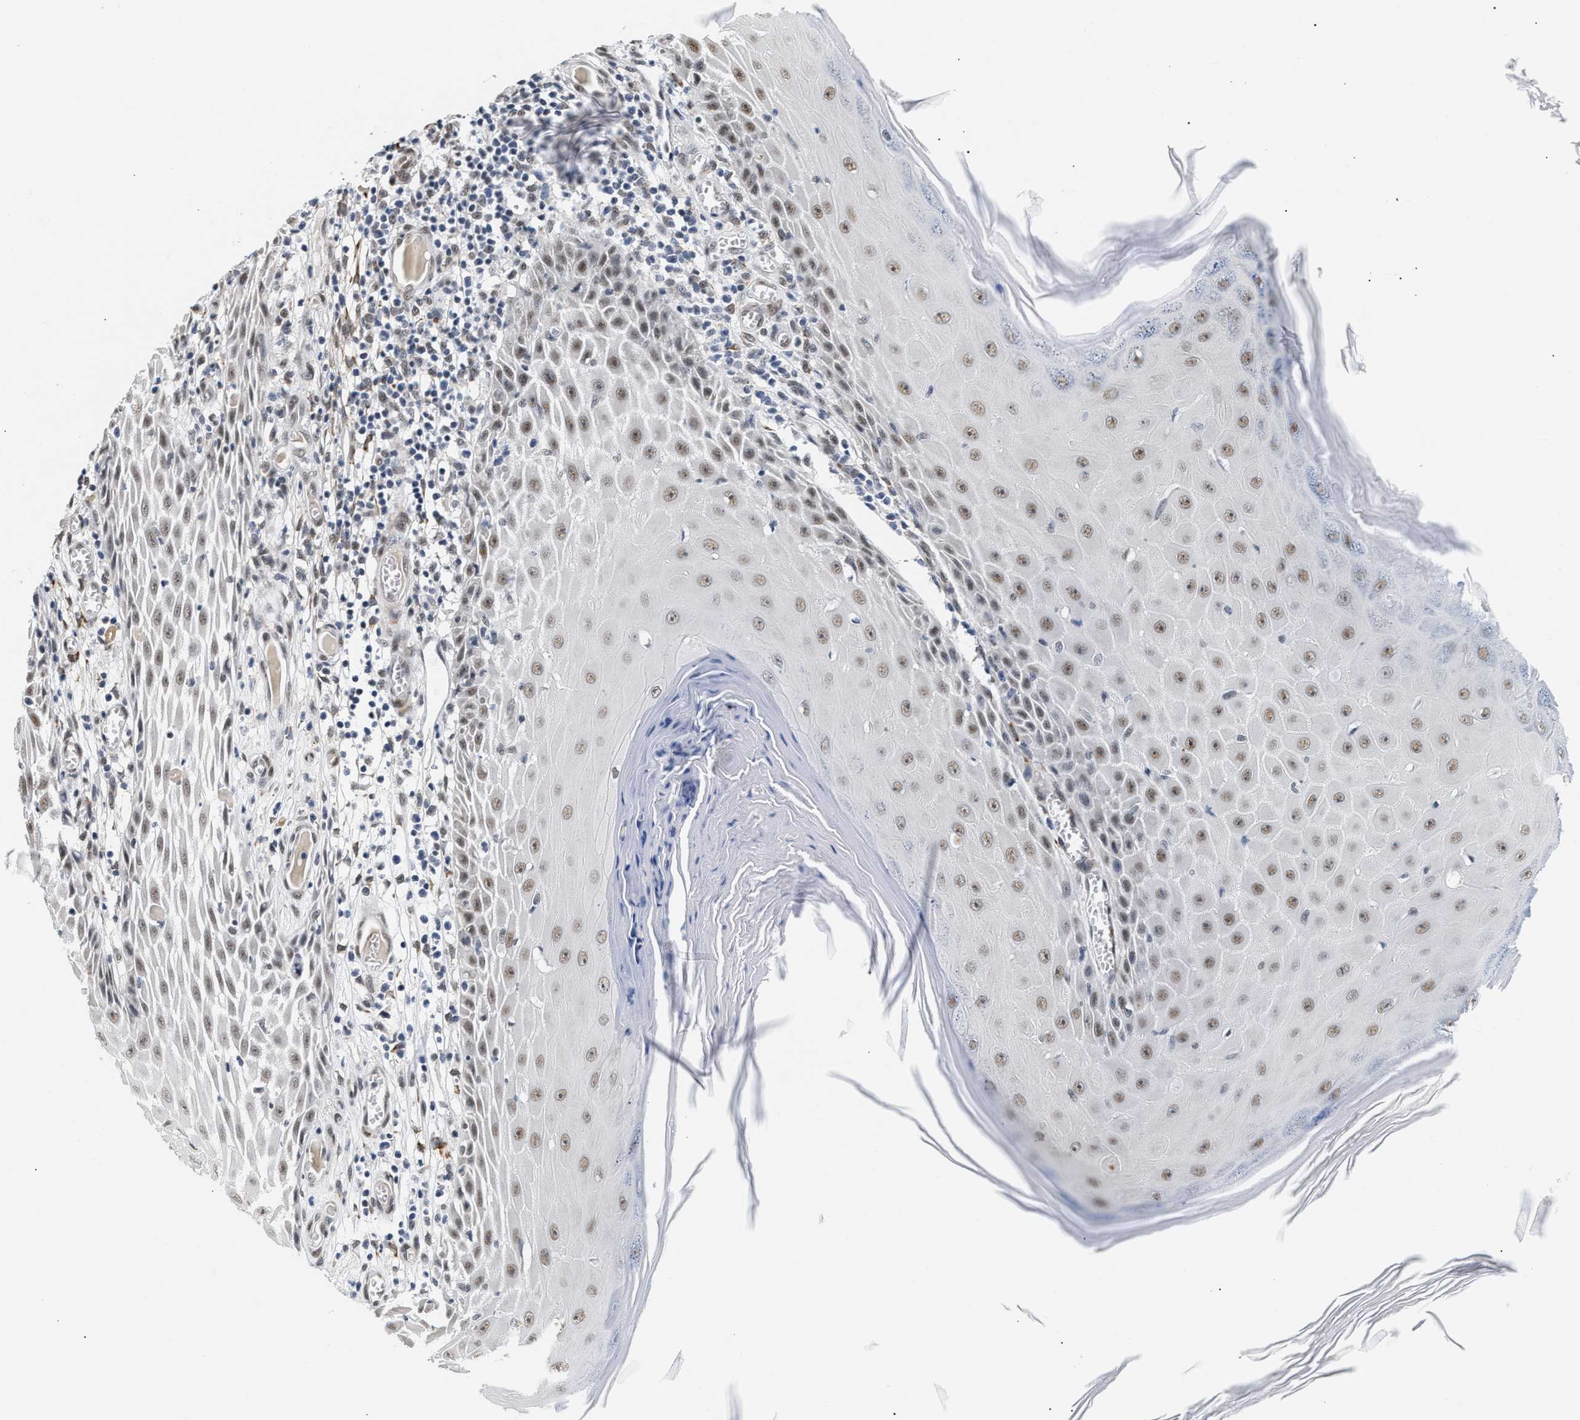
{"staining": {"intensity": "moderate", "quantity": ">75%", "location": "nuclear"}, "tissue": "skin cancer", "cell_type": "Tumor cells", "image_type": "cancer", "snomed": [{"axis": "morphology", "description": "Squamous cell carcinoma, NOS"}, {"axis": "topography", "description": "Skin"}], "caption": "DAB immunohistochemical staining of human skin cancer (squamous cell carcinoma) reveals moderate nuclear protein positivity in about >75% of tumor cells.", "gene": "THOC1", "patient": {"sex": "female", "age": 73}}